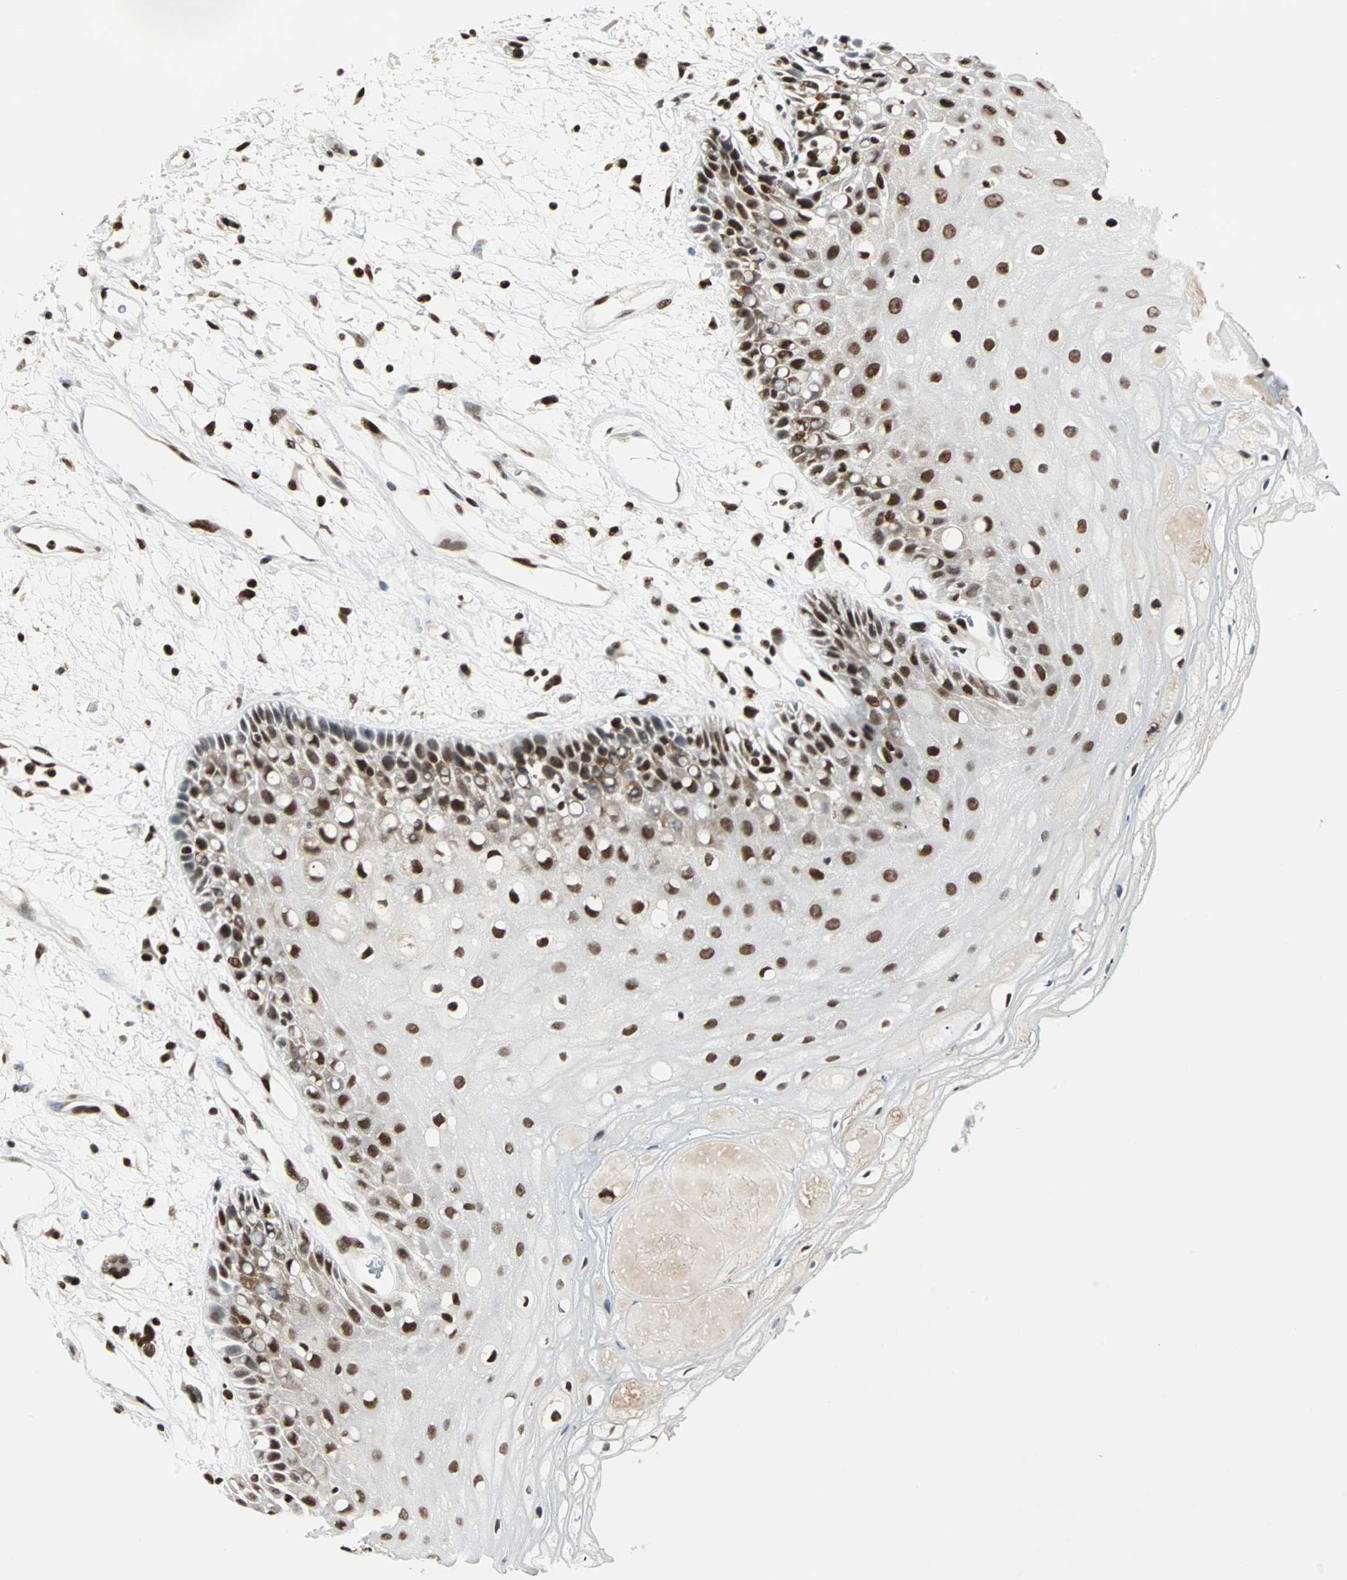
{"staining": {"intensity": "strong", "quantity": ">75%", "location": "nuclear"}, "tissue": "oral mucosa", "cell_type": "Squamous epithelial cells", "image_type": "normal", "snomed": [{"axis": "morphology", "description": "Normal tissue, NOS"}, {"axis": "morphology", "description": "Squamous cell carcinoma, NOS"}, {"axis": "topography", "description": "Skeletal muscle"}, {"axis": "topography", "description": "Oral tissue"}, {"axis": "topography", "description": "Head-Neck"}], "caption": "Immunohistochemical staining of benign human oral mucosa shows strong nuclear protein expression in approximately >75% of squamous epithelial cells. The protein of interest is shown in brown color, while the nuclei are stained blue.", "gene": "XRCC4", "patient": {"sex": "female", "age": 84}}